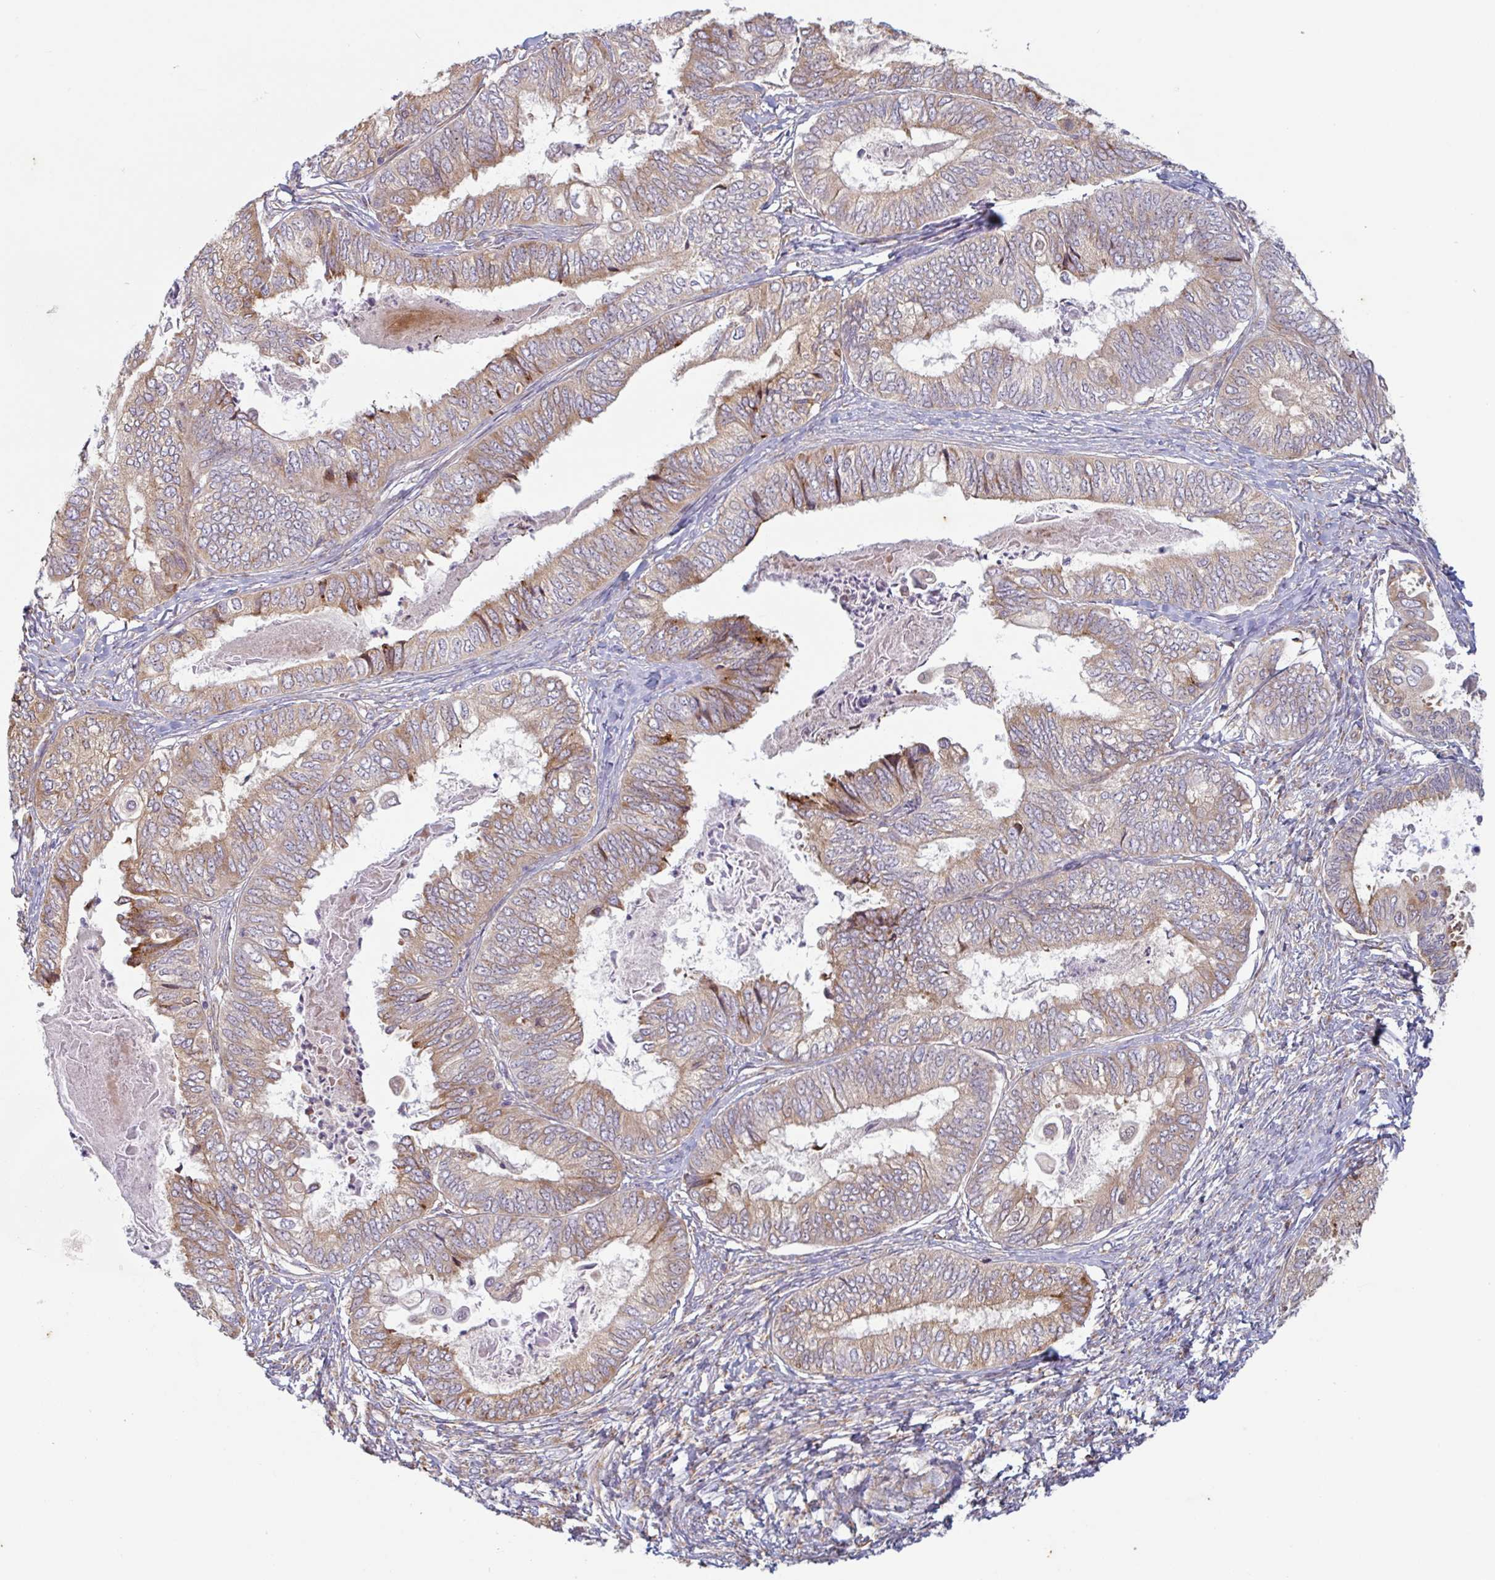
{"staining": {"intensity": "moderate", "quantity": "<25%", "location": "cytoplasmic/membranous"}, "tissue": "ovarian cancer", "cell_type": "Tumor cells", "image_type": "cancer", "snomed": [{"axis": "morphology", "description": "Carcinoma, endometroid"}, {"axis": "topography", "description": "Ovary"}], "caption": "Moderate cytoplasmic/membranous expression for a protein is present in approximately <25% of tumor cells of ovarian cancer (endometroid carcinoma) using IHC.", "gene": "RIT1", "patient": {"sex": "female", "age": 70}}